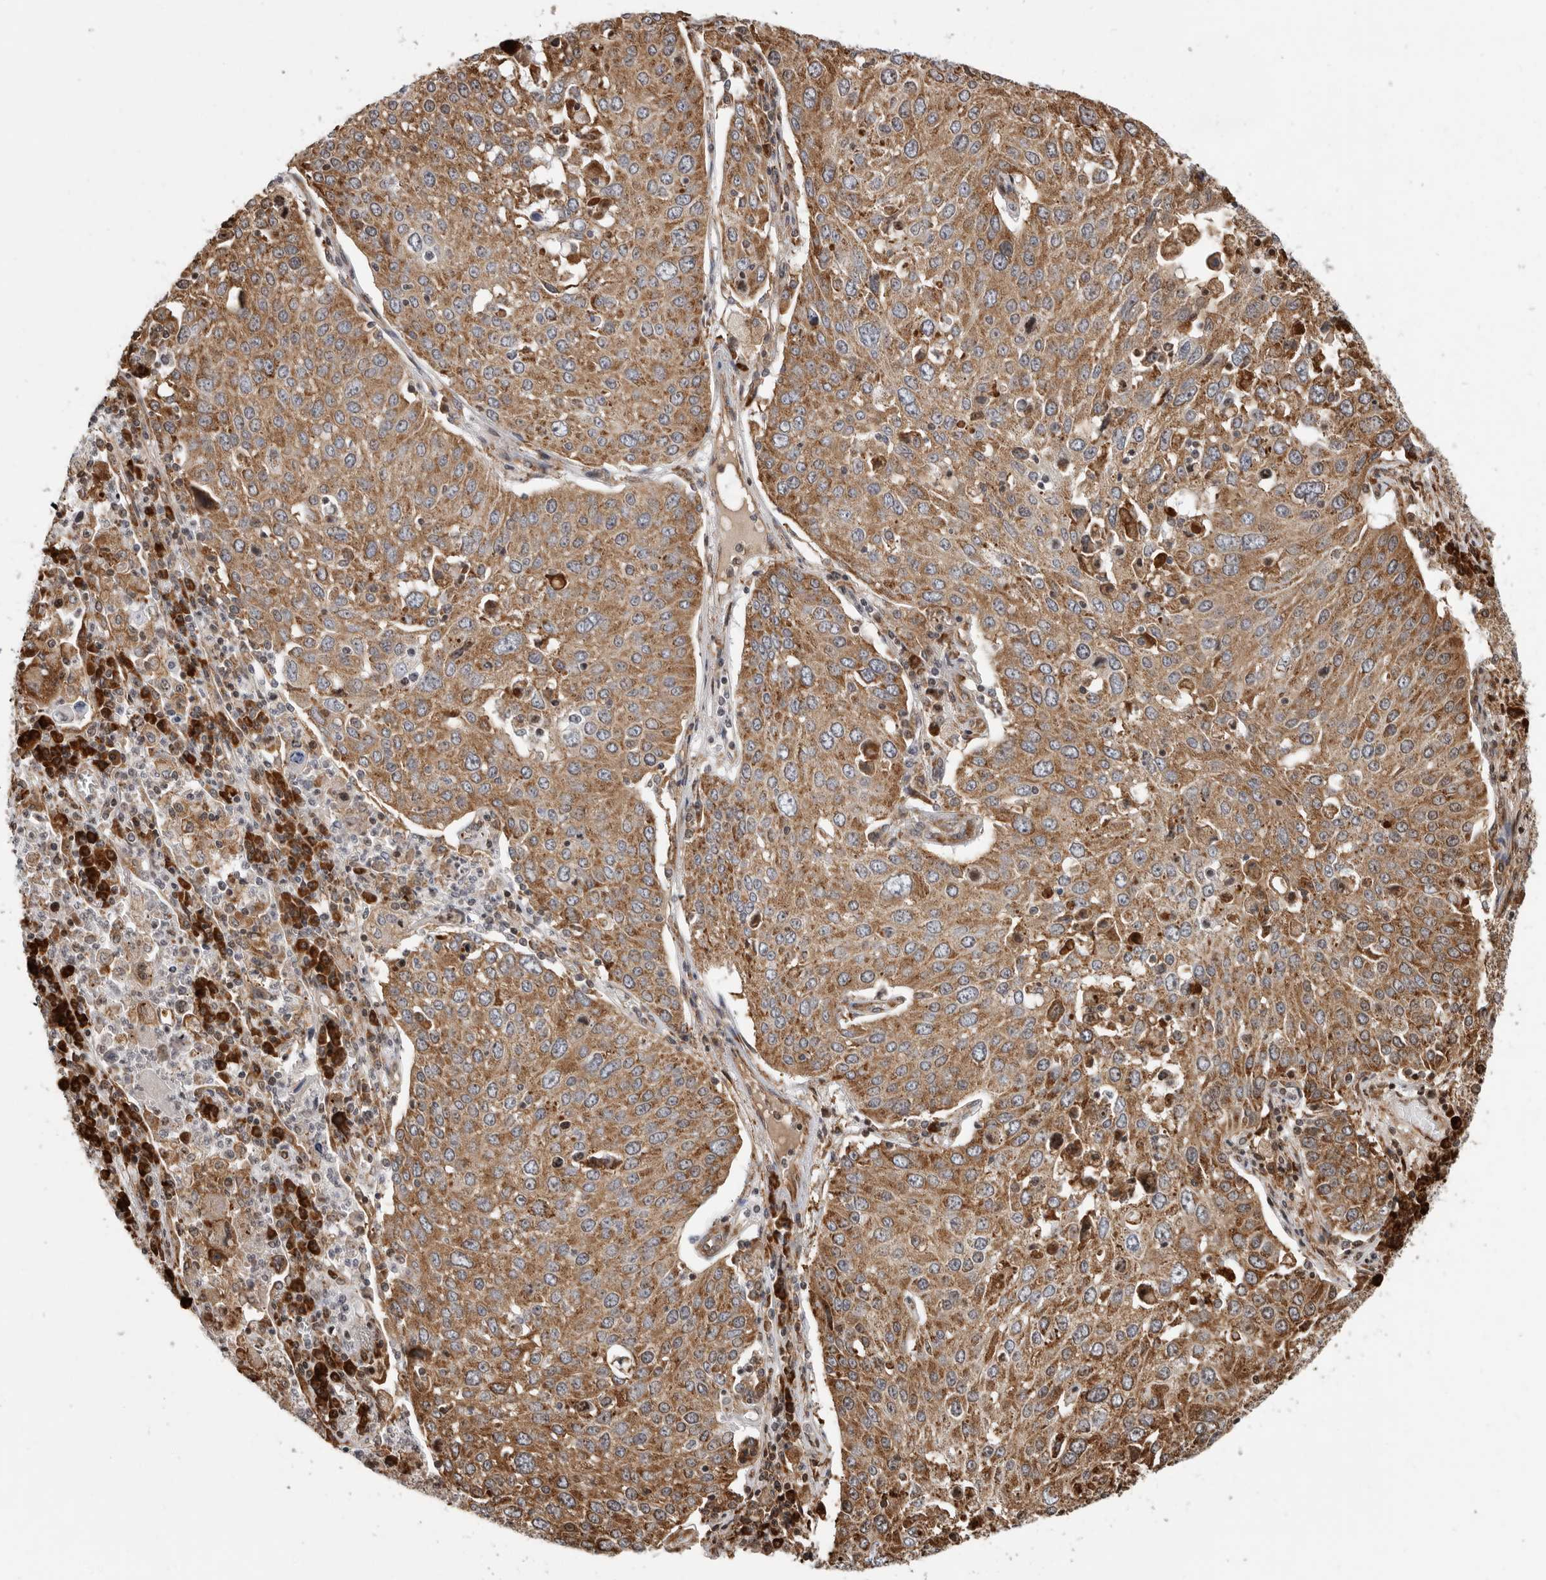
{"staining": {"intensity": "moderate", "quantity": ">75%", "location": "cytoplasmic/membranous"}, "tissue": "lung cancer", "cell_type": "Tumor cells", "image_type": "cancer", "snomed": [{"axis": "morphology", "description": "Squamous cell carcinoma, NOS"}, {"axis": "topography", "description": "Lung"}], "caption": "A histopathology image of human lung squamous cell carcinoma stained for a protein displays moderate cytoplasmic/membranous brown staining in tumor cells. The staining was performed using DAB to visualize the protein expression in brown, while the nuclei were stained in blue with hematoxylin (Magnification: 20x).", "gene": "FZD3", "patient": {"sex": "male", "age": 65}}